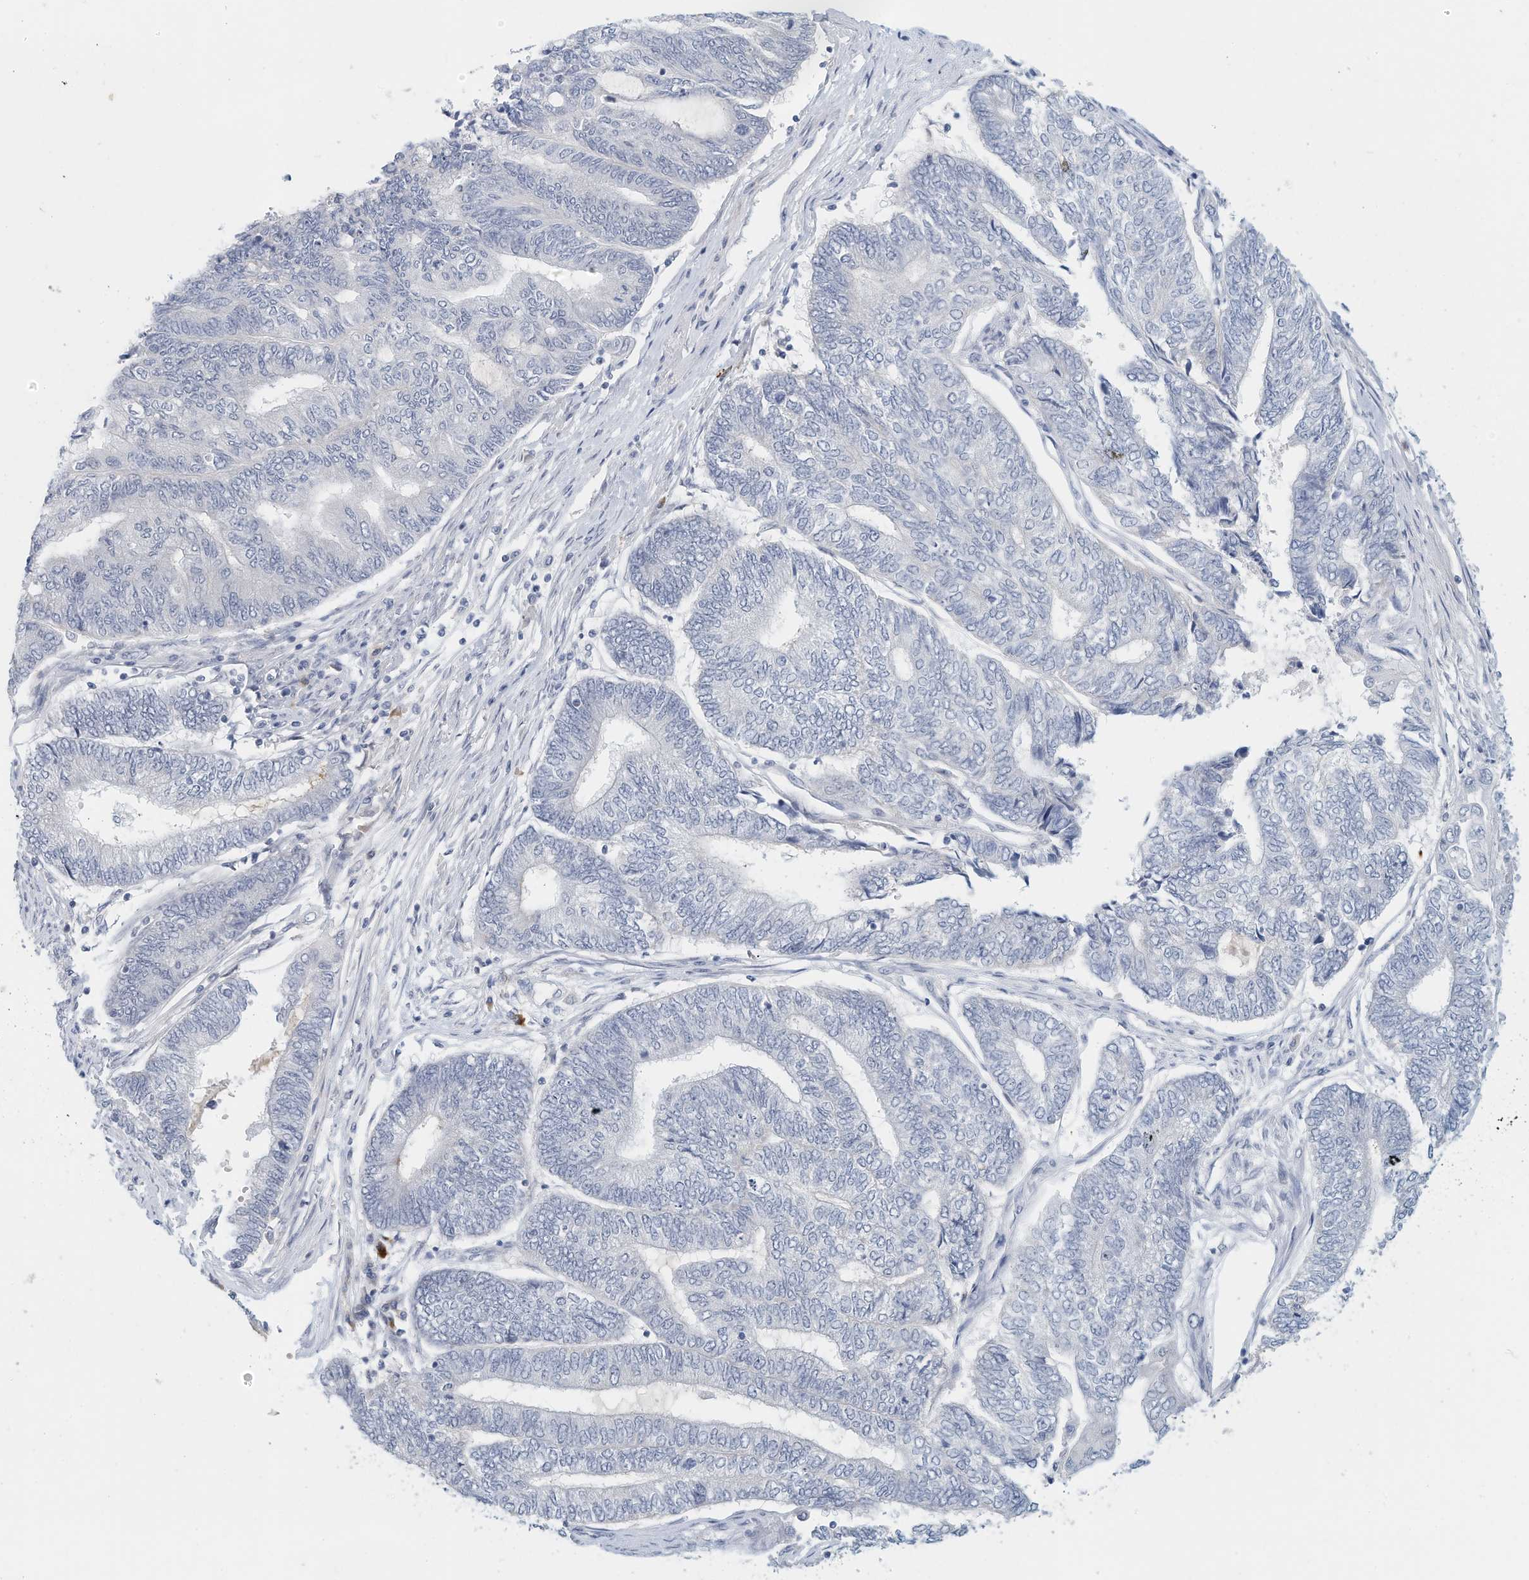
{"staining": {"intensity": "negative", "quantity": "none", "location": "none"}, "tissue": "endometrial cancer", "cell_type": "Tumor cells", "image_type": "cancer", "snomed": [{"axis": "morphology", "description": "Adenocarcinoma, NOS"}, {"axis": "topography", "description": "Uterus"}, {"axis": "topography", "description": "Endometrium"}], "caption": "A photomicrograph of endometrial cancer stained for a protein shows no brown staining in tumor cells.", "gene": "MICAL1", "patient": {"sex": "female", "age": 70}}